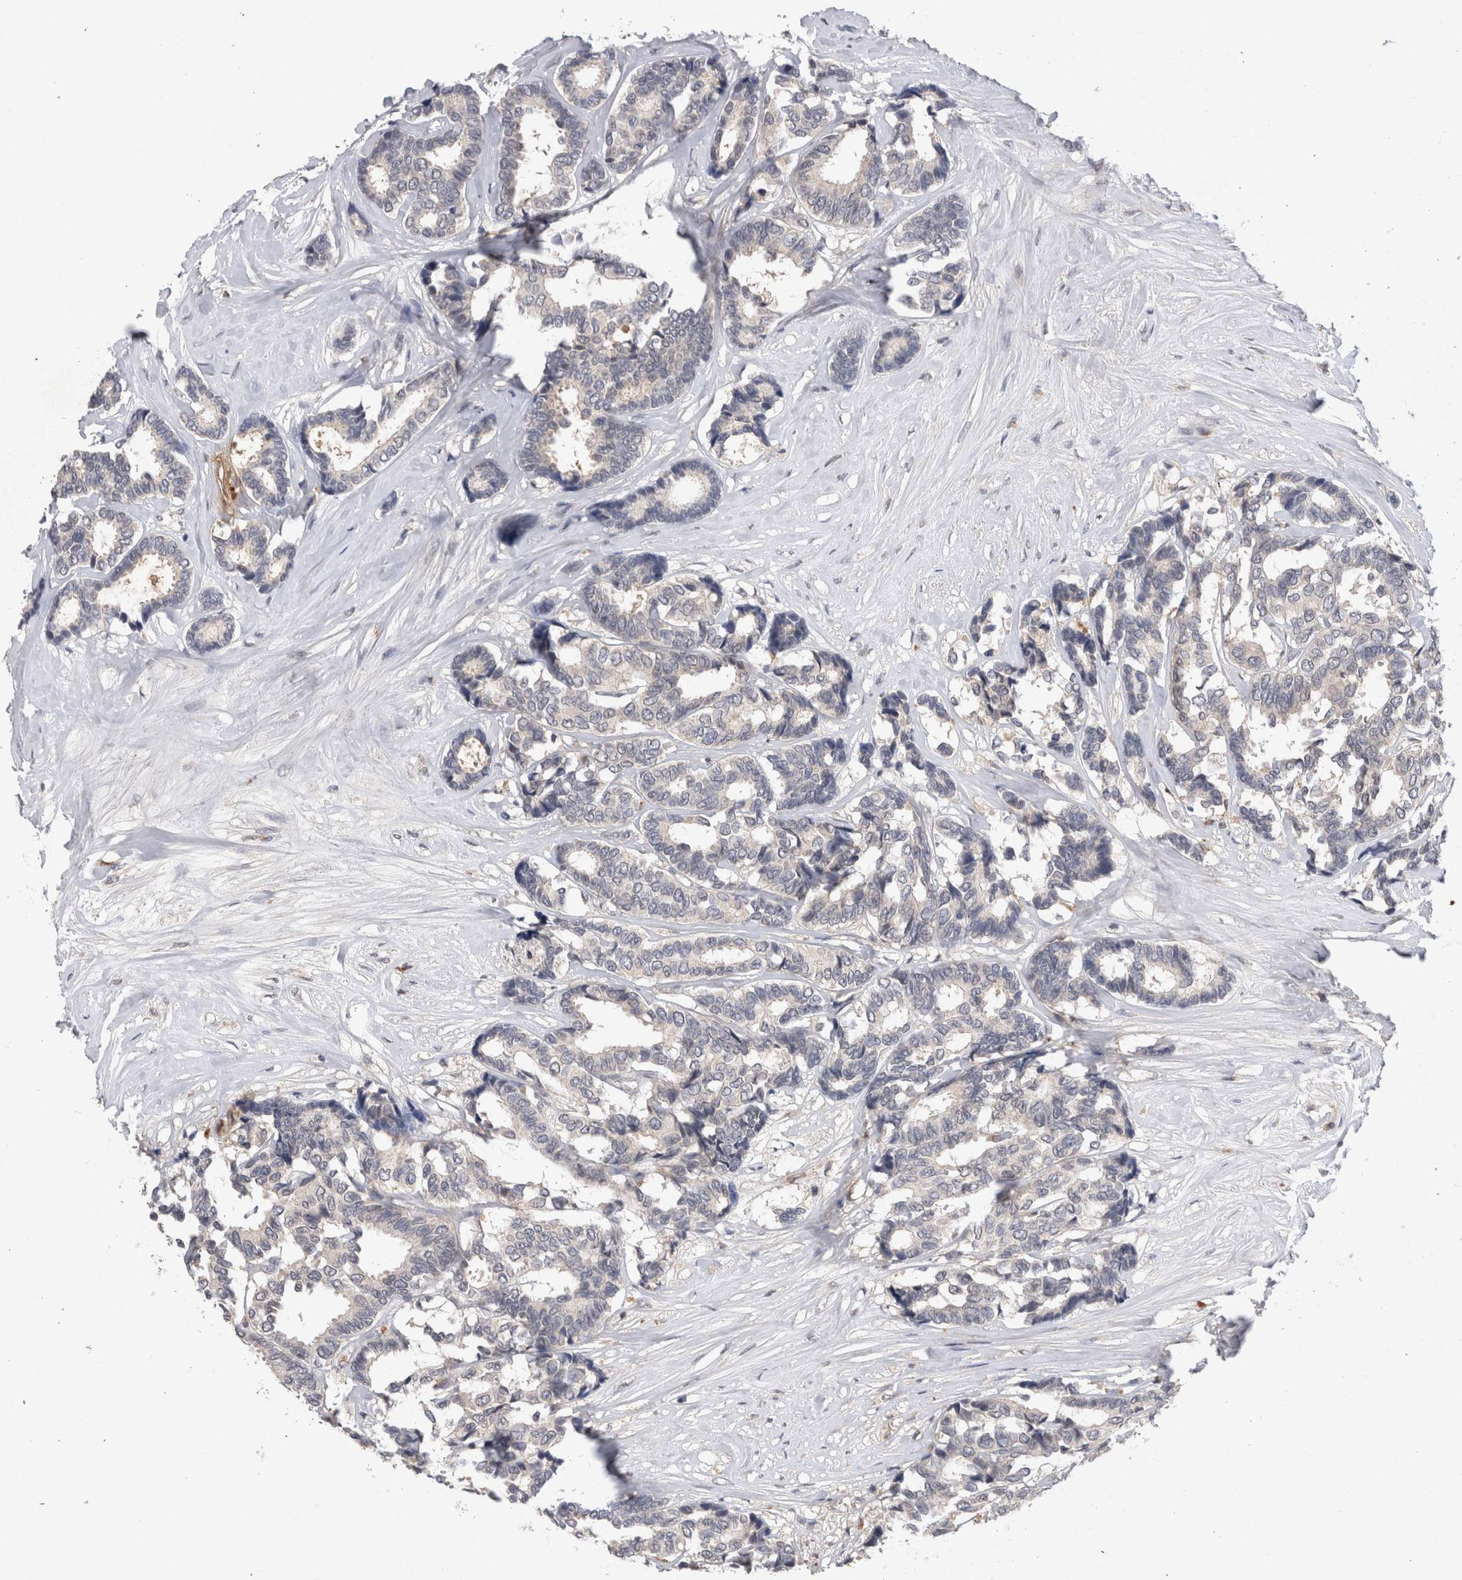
{"staining": {"intensity": "negative", "quantity": "none", "location": "none"}, "tissue": "breast cancer", "cell_type": "Tumor cells", "image_type": "cancer", "snomed": [{"axis": "morphology", "description": "Duct carcinoma"}, {"axis": "topography", "description": "Breast"}], "caption": "The photomicrograph reveals no staining of tumor cells in breast cancer.", "gene": "RASSF3", "patient": {"sex": "female", "age": 87}}